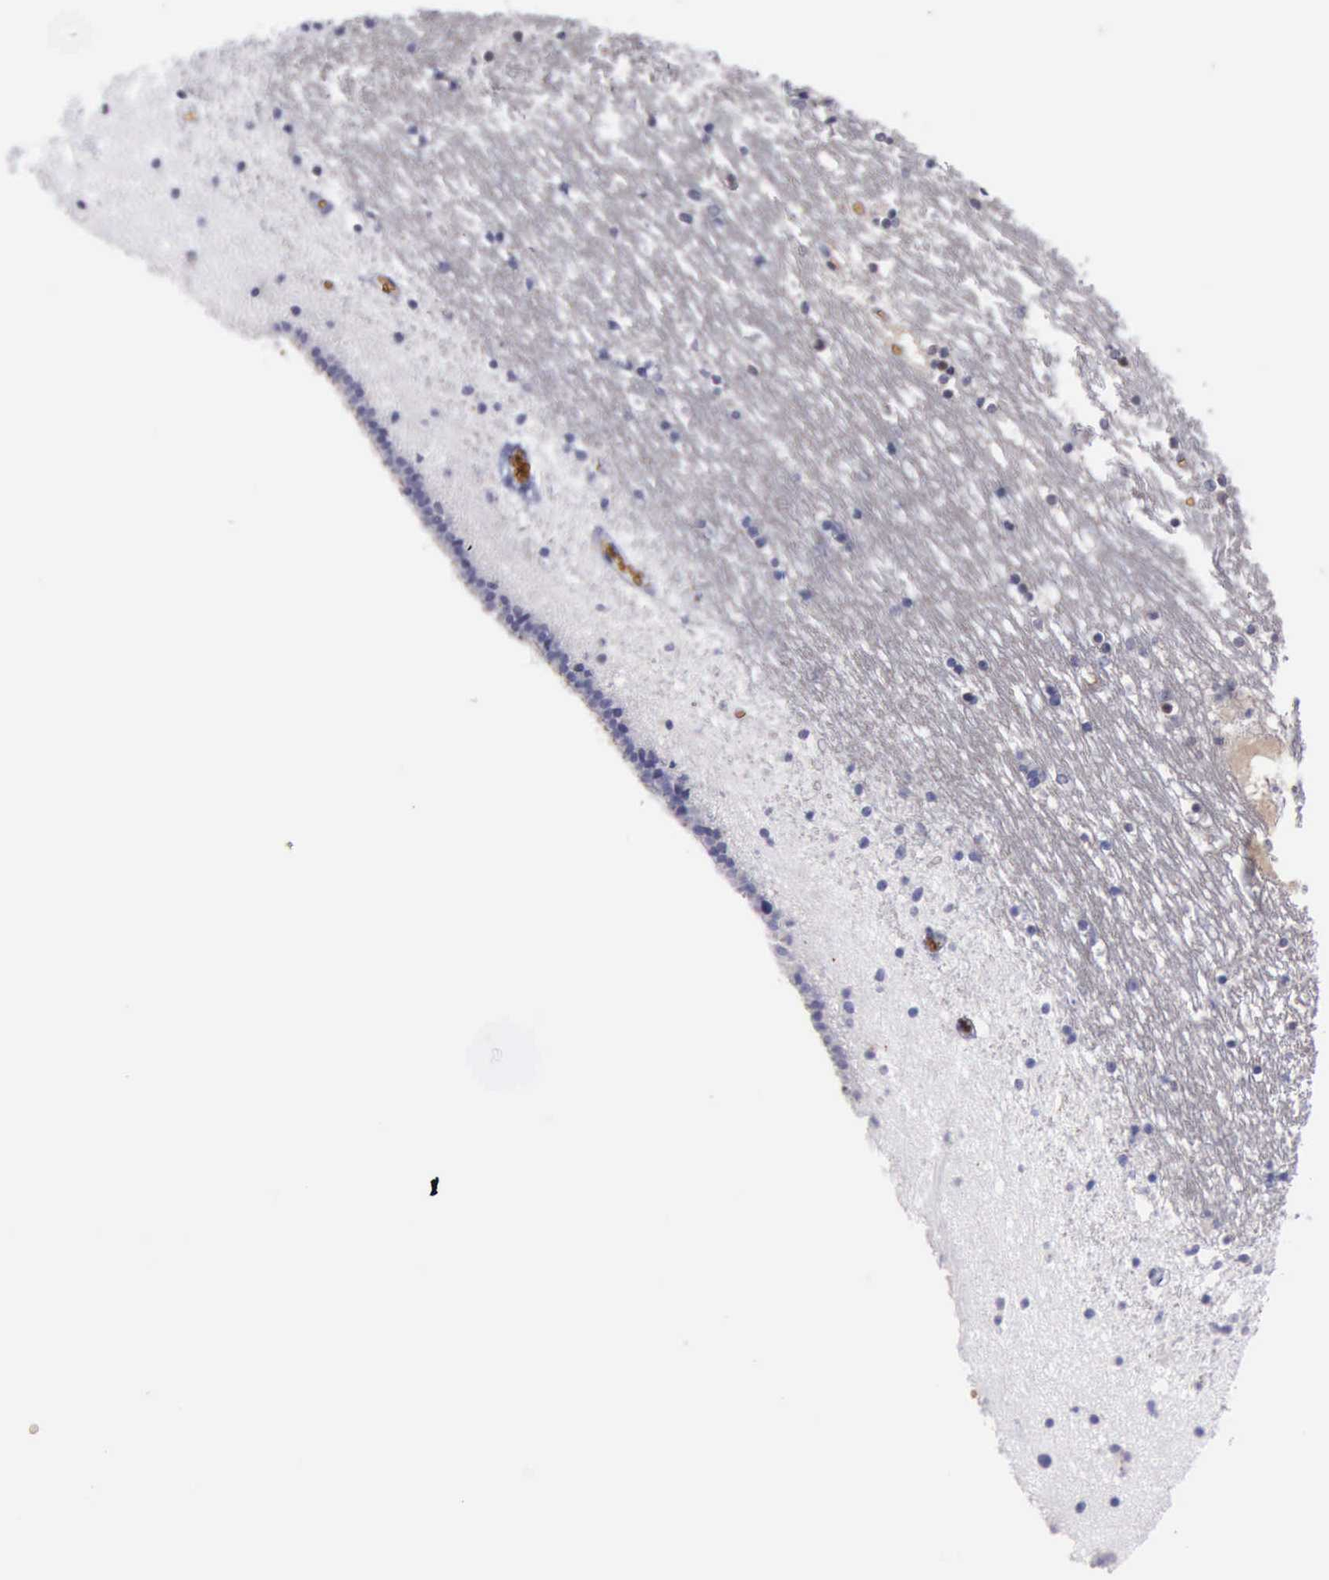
{"staining": {"intensity": "negative", "quantity": "none", "location": "none"}, "tissue": "caudate", "cell_type": "Glial cells", "image_type": "normal", "snomed": [{"axis": "morphology", "description": "Normal tissue, NOS"}, {"axis": "topography", "description": "Lateral ventricle wall"}], "caption": "The micrograph reveals no significant positivity in glial cells of caudate. Nuclei are stained in blue.", "gene": "CEP128", "patient": {"sex": "male", "age": 45}}